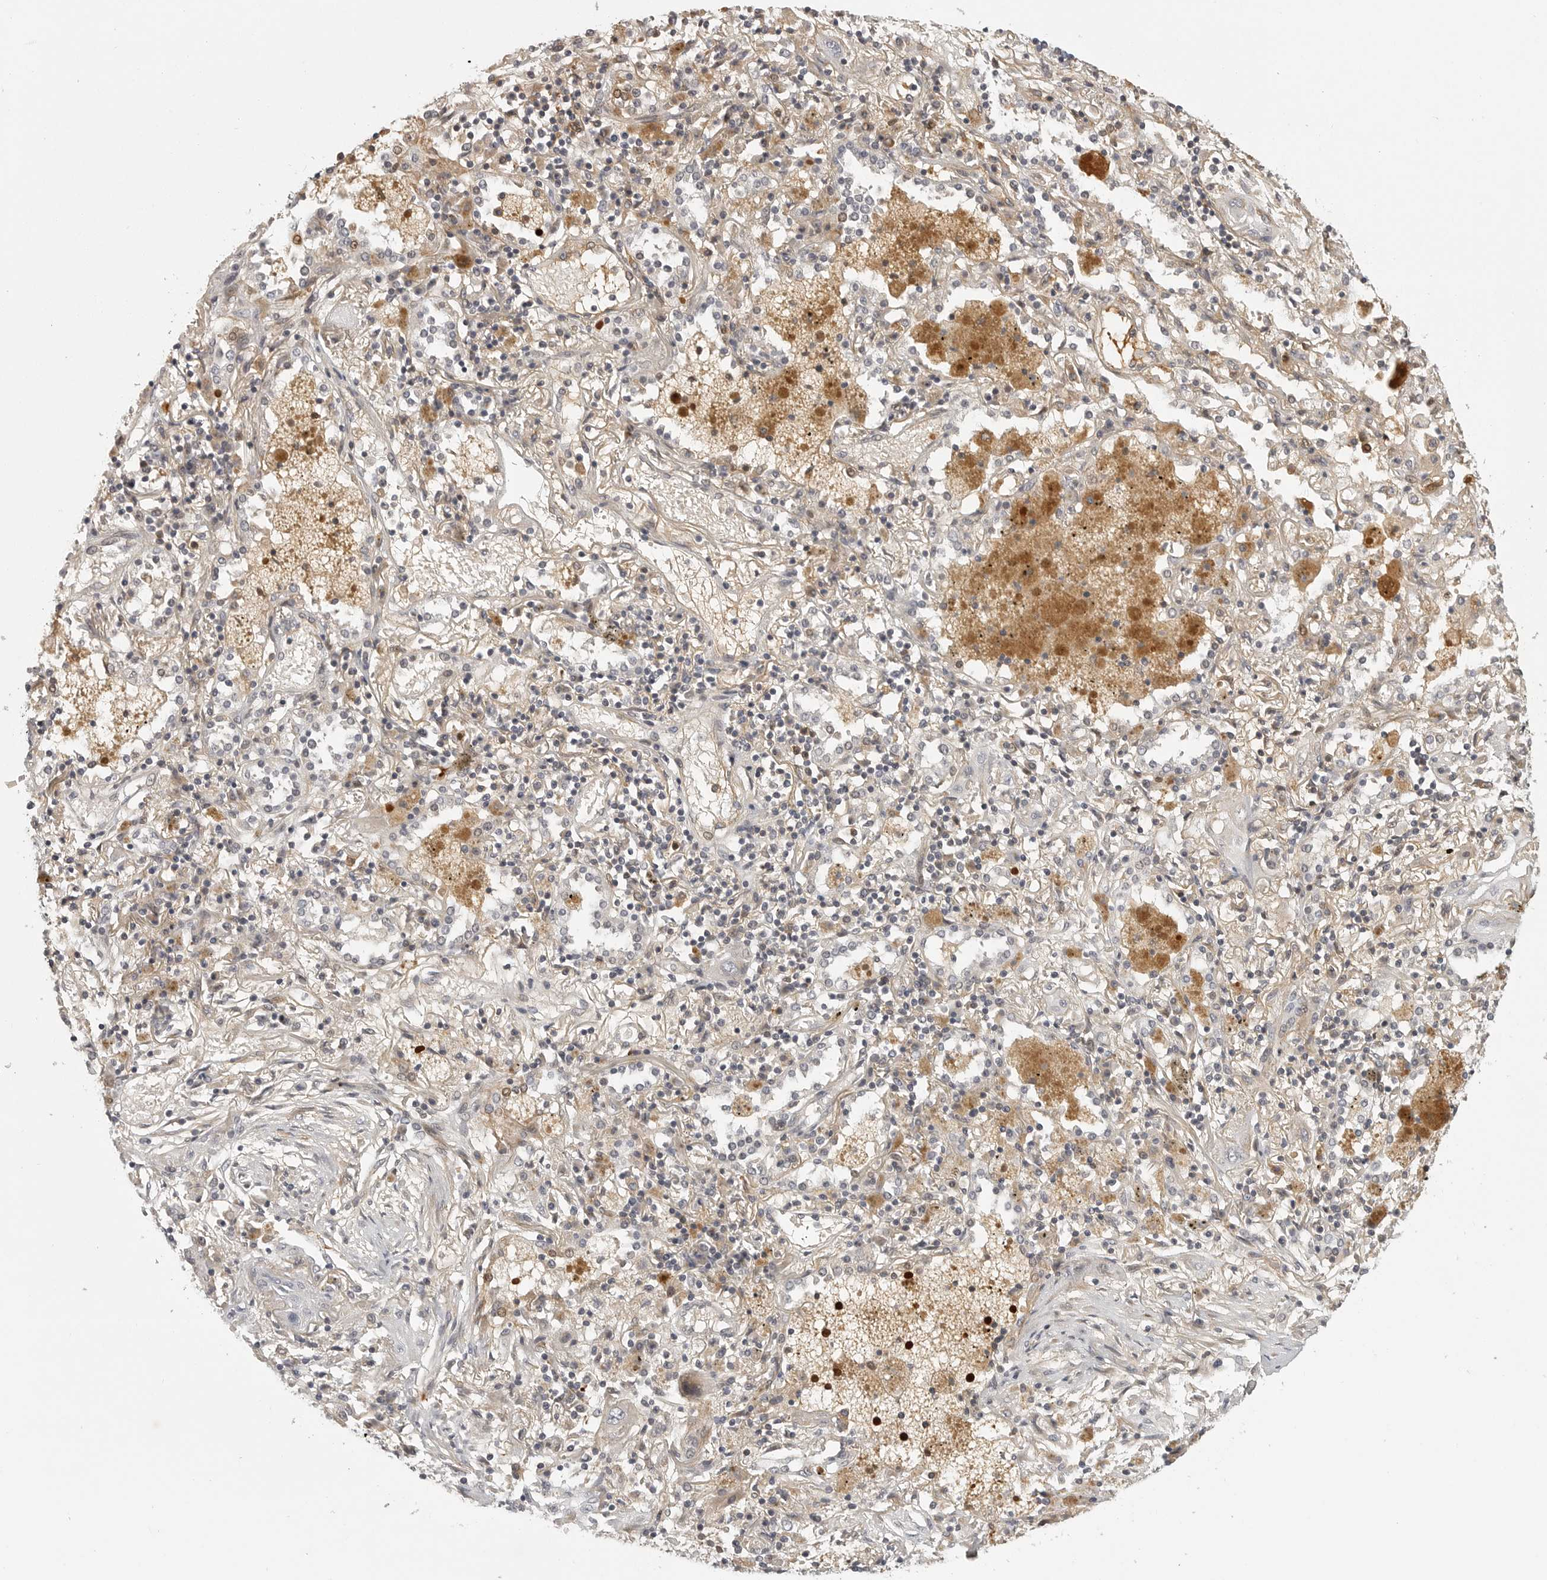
{"staining": {"intensity": "negative", "quantity": "none", "location": "none"}, "tissue": "lung cancer", "cell_type": "Tumor cells", "image_type": "cancer", "snomed": [{"axis": "morphology", "description": "Squamous cell carcinoma, NOS"}, {"axis": "topography", "description": "Lung"}], "caption": "This is an IHC micrograph of lung cancer. There is no staining in tumor cells.", "gene": "UROD", "patient": {"sex": "female", "age": 47}}